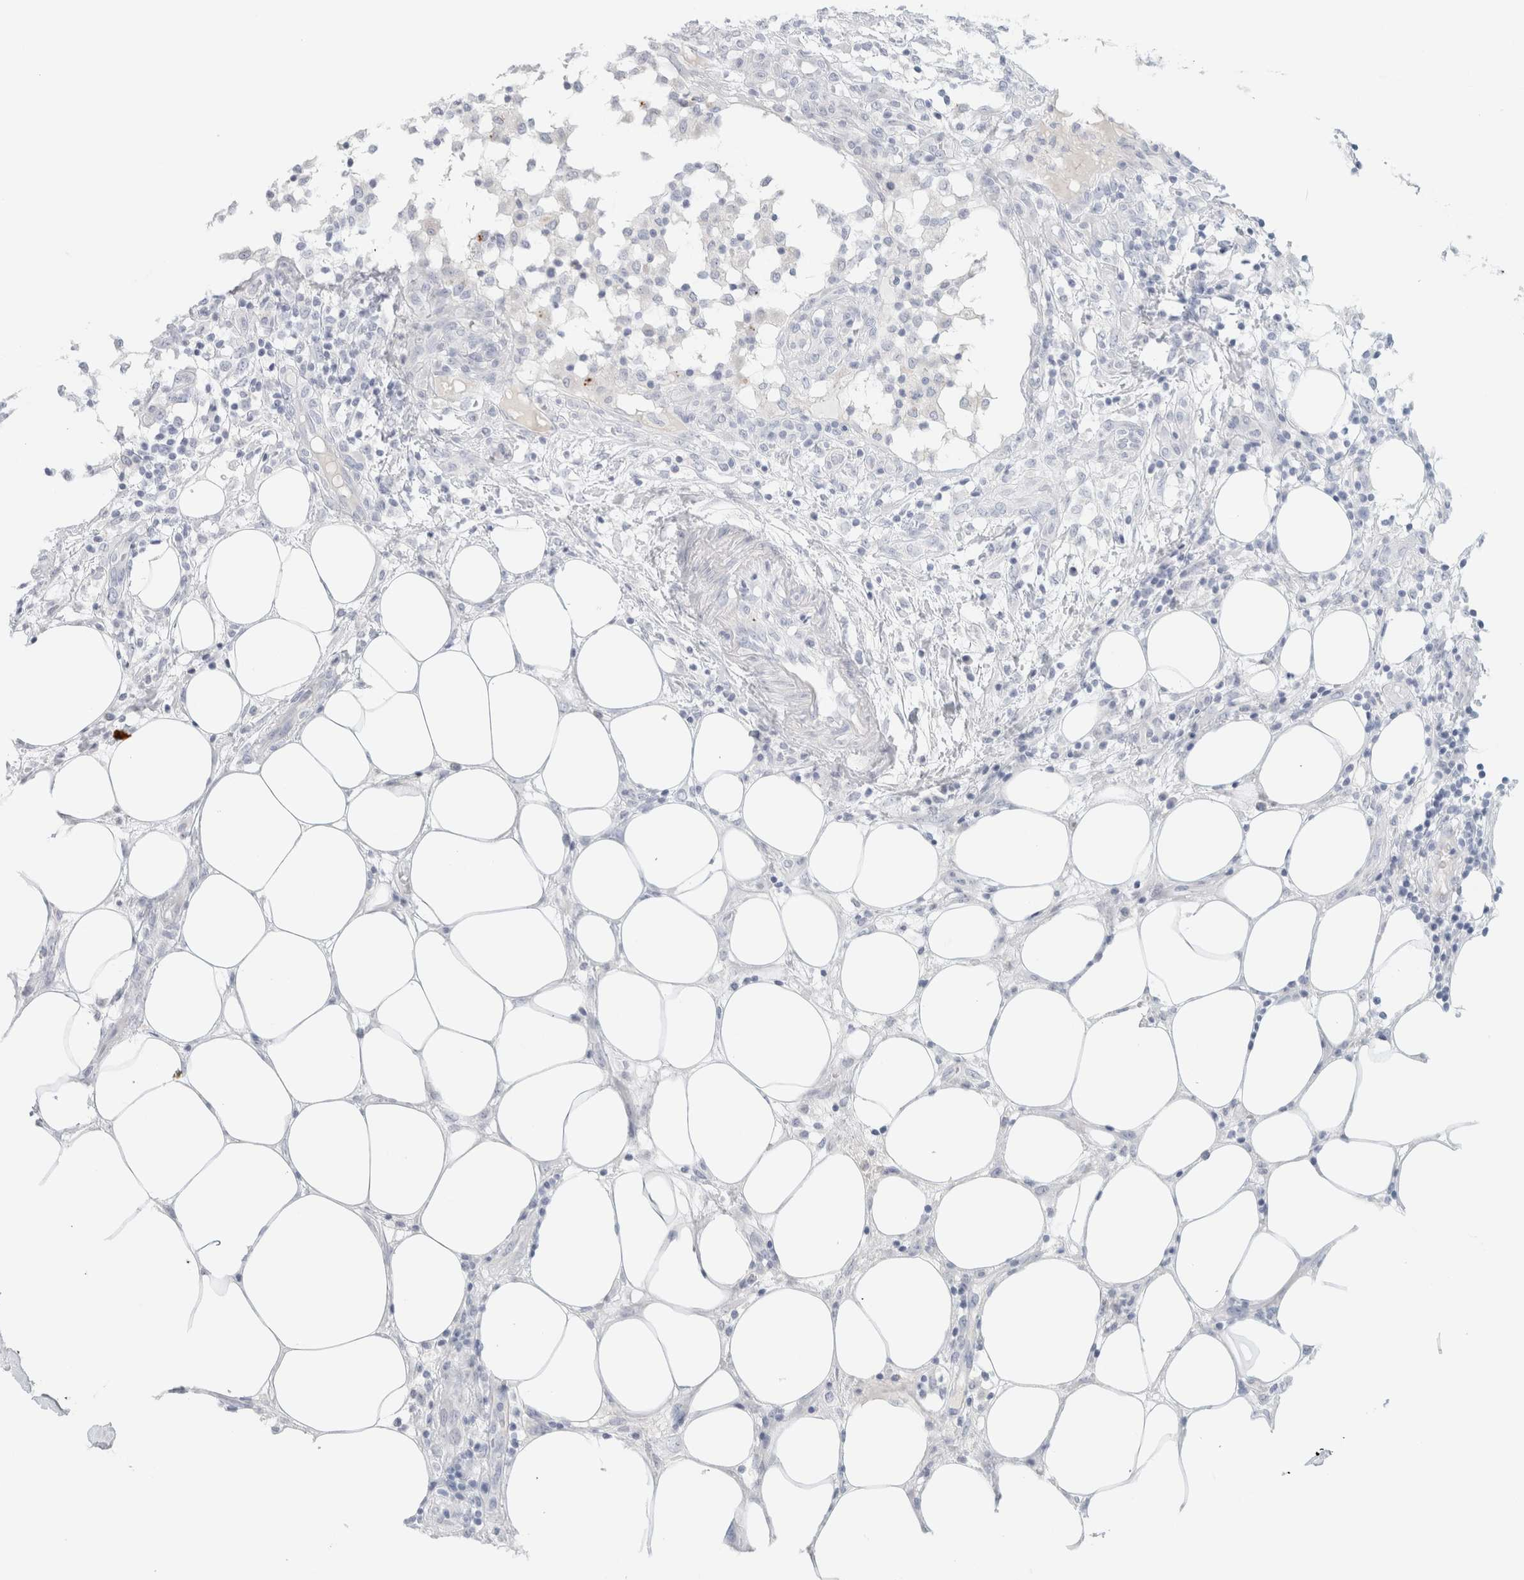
{"staining": {"intensity": "negative", "quantity": "none", "location": "none"}, "tissue": "breast cancer", "cell_type": "Tumor cells", "image_type": "cancer", "snomed": [{"axis": "morphology", "description": "Duct carcinoma"}, {"axis": "topography", "description": "Breast"}], "caption": "This is a histopathology image of immunohistochemistry staining of breast cancer, which shows no expression in tumor cells.", "gene": "HEXD", "patient": {"sex": "female", "age": 37}}